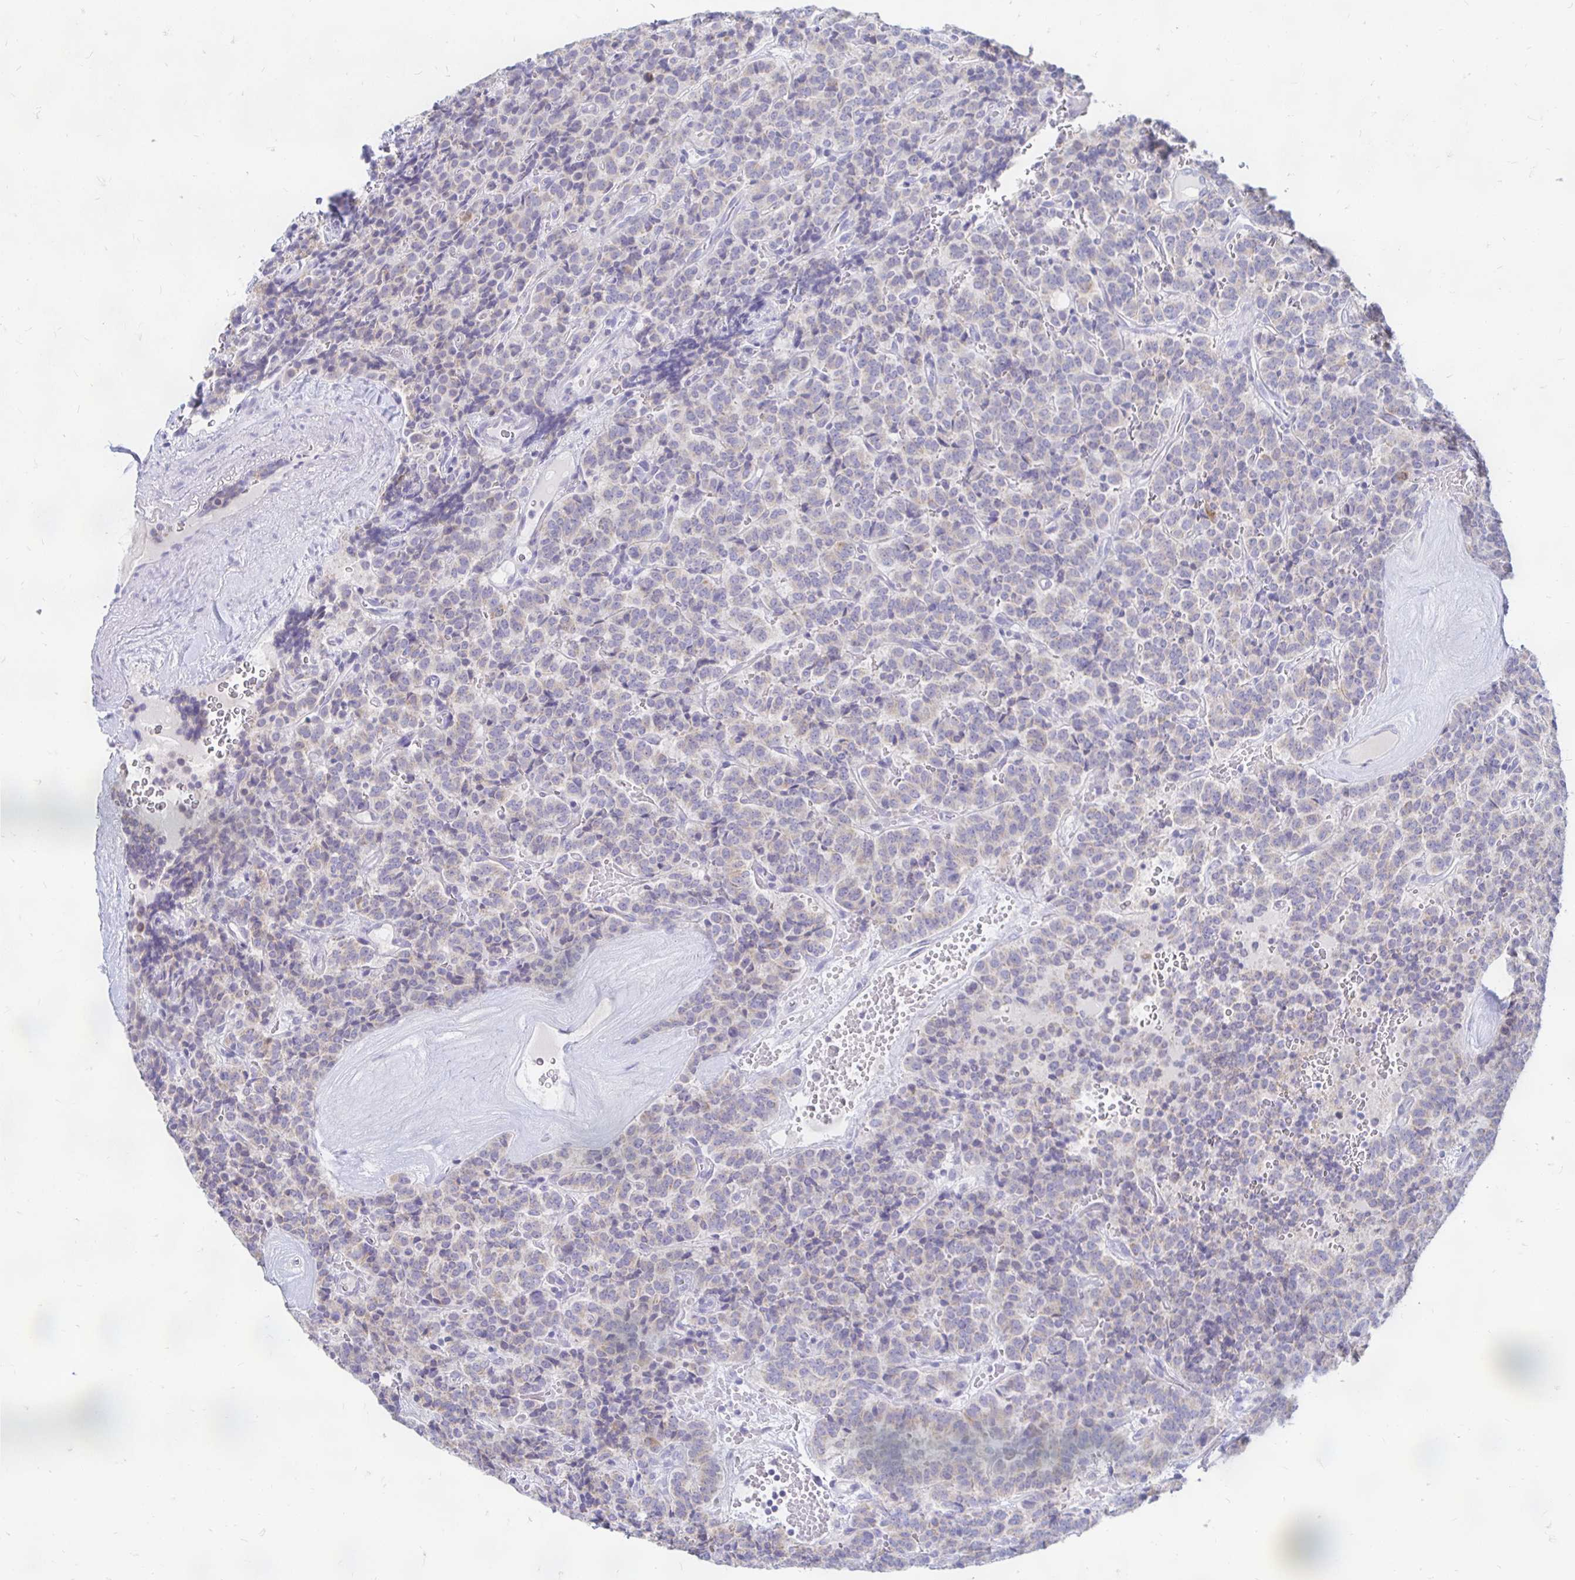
{"staining": {"intensity": "negative", "quantity": "none", "location": "none"}, "tissue": "carcinoid", "cell_type": "Tumor cells", "image_type": "cancer", "snomed": [{"axis": "morphology", "description": "Carcinoid, malignant, NOS"}, {"axis": "topography", "description": "Pancreas"}], "caption": "This is an immunohistochemistry micrograph of human malignant carcinoid. There is no positivity in tumor cells.", "gene": "PEG10", "patient": {"sex": "male", "age": 36}}